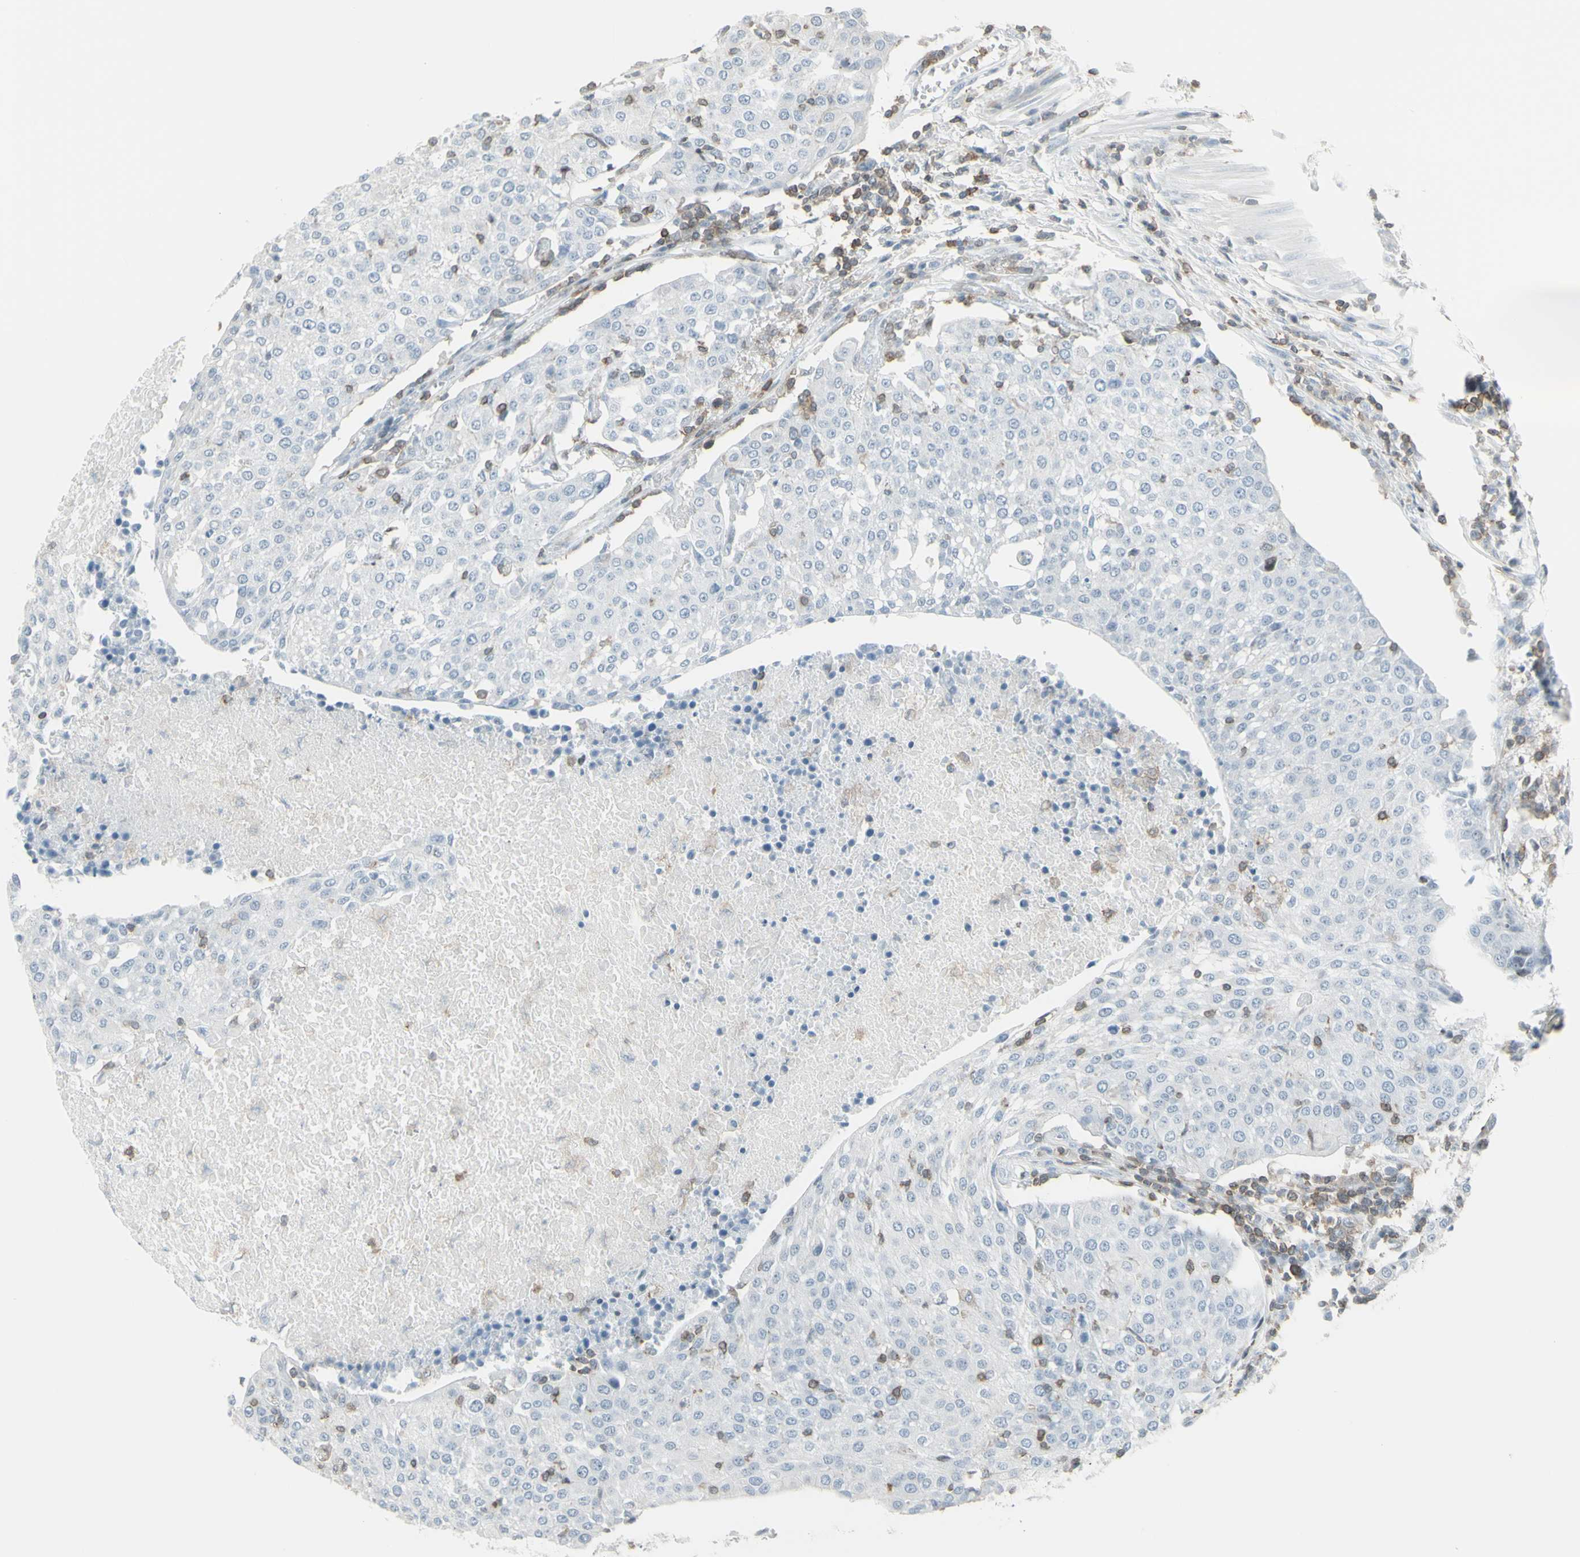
{"staining": {"intensity": "weak", "quantity": "<25%", "location": "cytoplasmic/membranous"}, "tissue": "urothelial cancer", "cell_type": "Tumor cells", "image_type": "cancer", "snomed": [{"axis": "morphology", "description": "Urothelial carcinoma, High grade"}, {"axis": "topography", "description": "Urinary bladder"}], "caption": "This is an IHC micrograph of urothelial carcinoma (high-grade). There is no positivity in tumor cells.", "gene": "NRG1", "patient": {"sex": "female", "age": 85}}